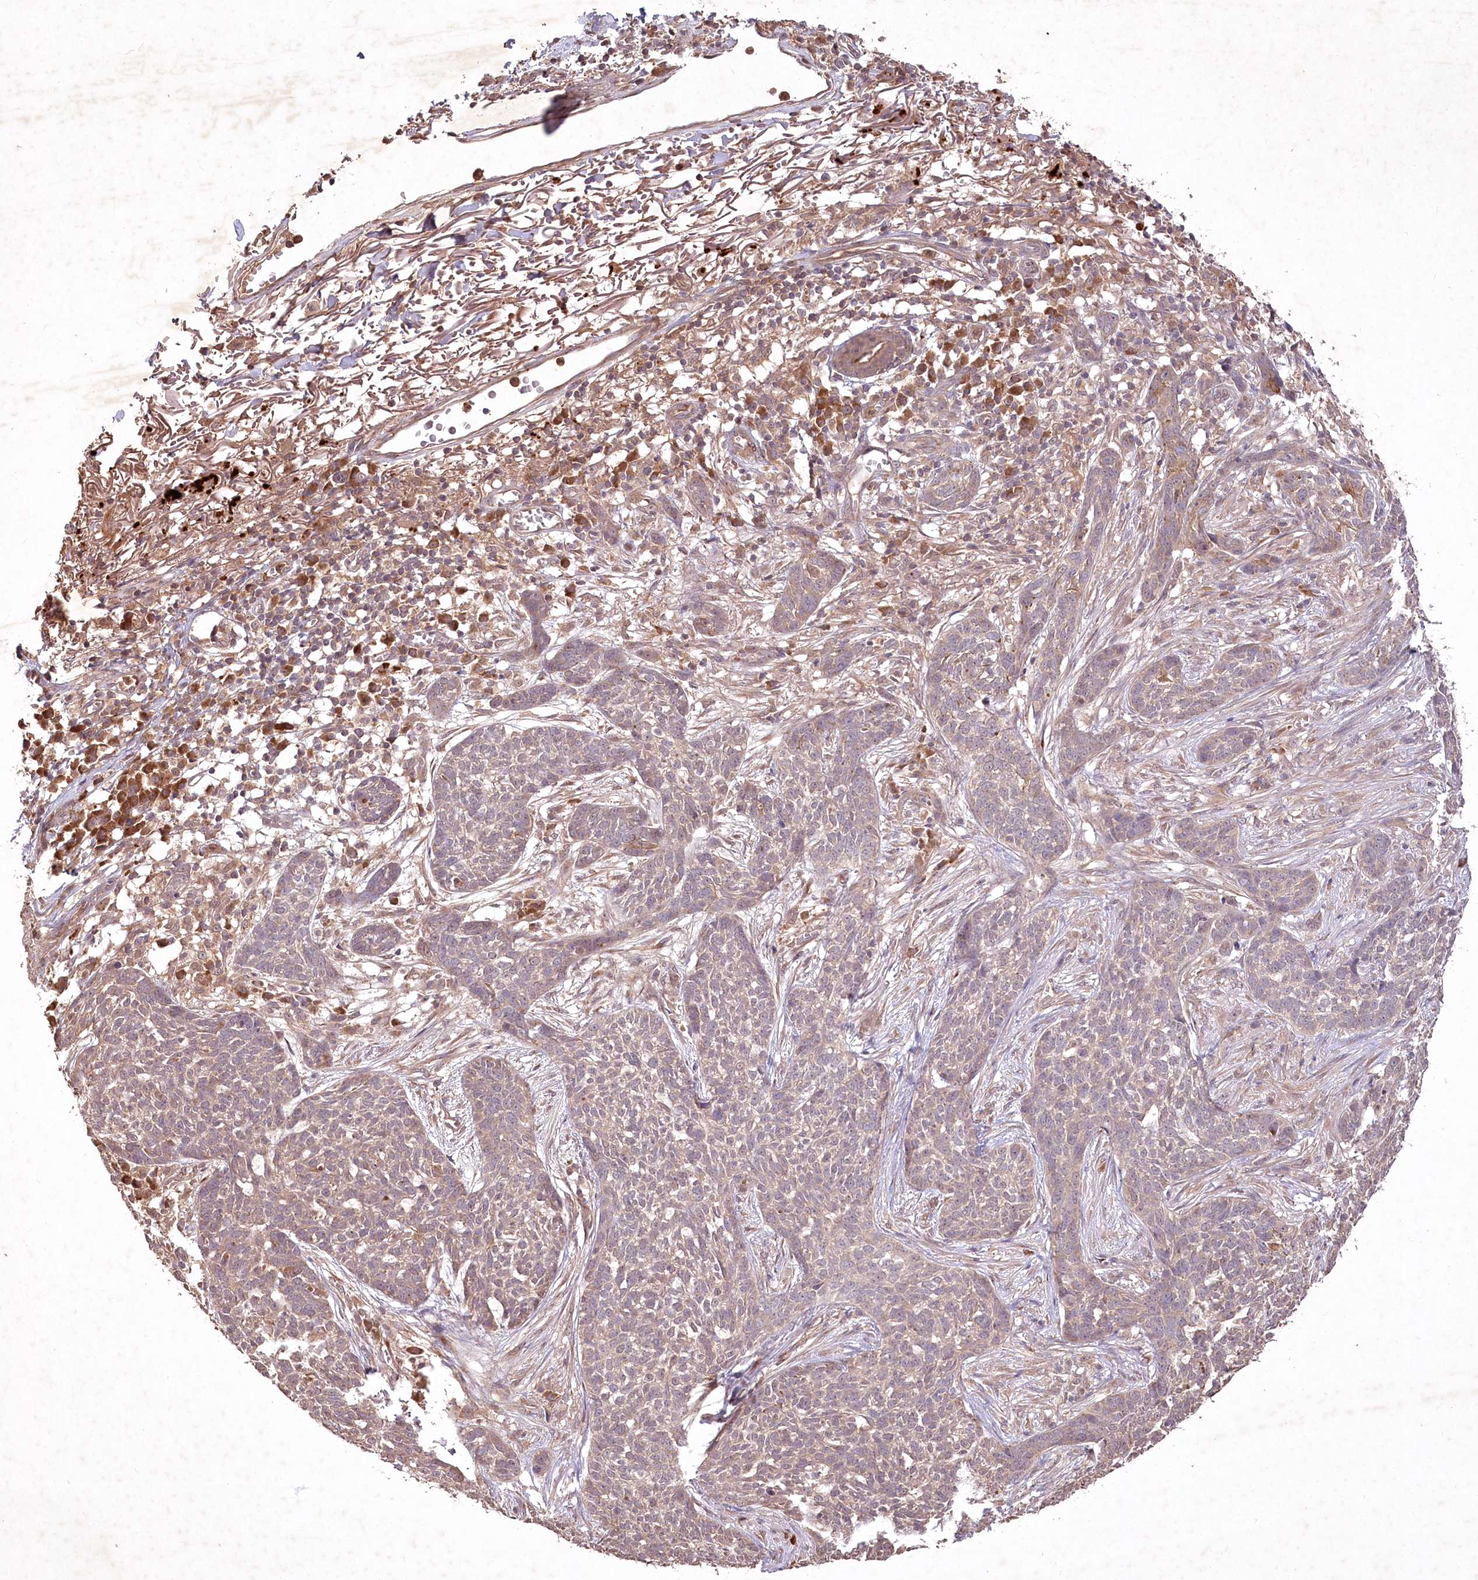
{"staining": {"intensity": "weak", "quantity": "25%-75%", "location": "cytoplasmic/membranous"}, "tissue": "skin cancer", "cell_type": "Tumor cells", "image_type": "cancer", "snomed": [{"axis": "morphology", "description": "Basal cell carcinoma"}, {"axis": "topography", "description": "Skin"}], "caption": "Human skin cancer stained for a protein (brown) shows weak cytoplasmic/membranous positive staining in about 25%-75% of tumor cells.", "gene": "IRAK1BP1", "patient": {"sex": "male", "age": 85}}